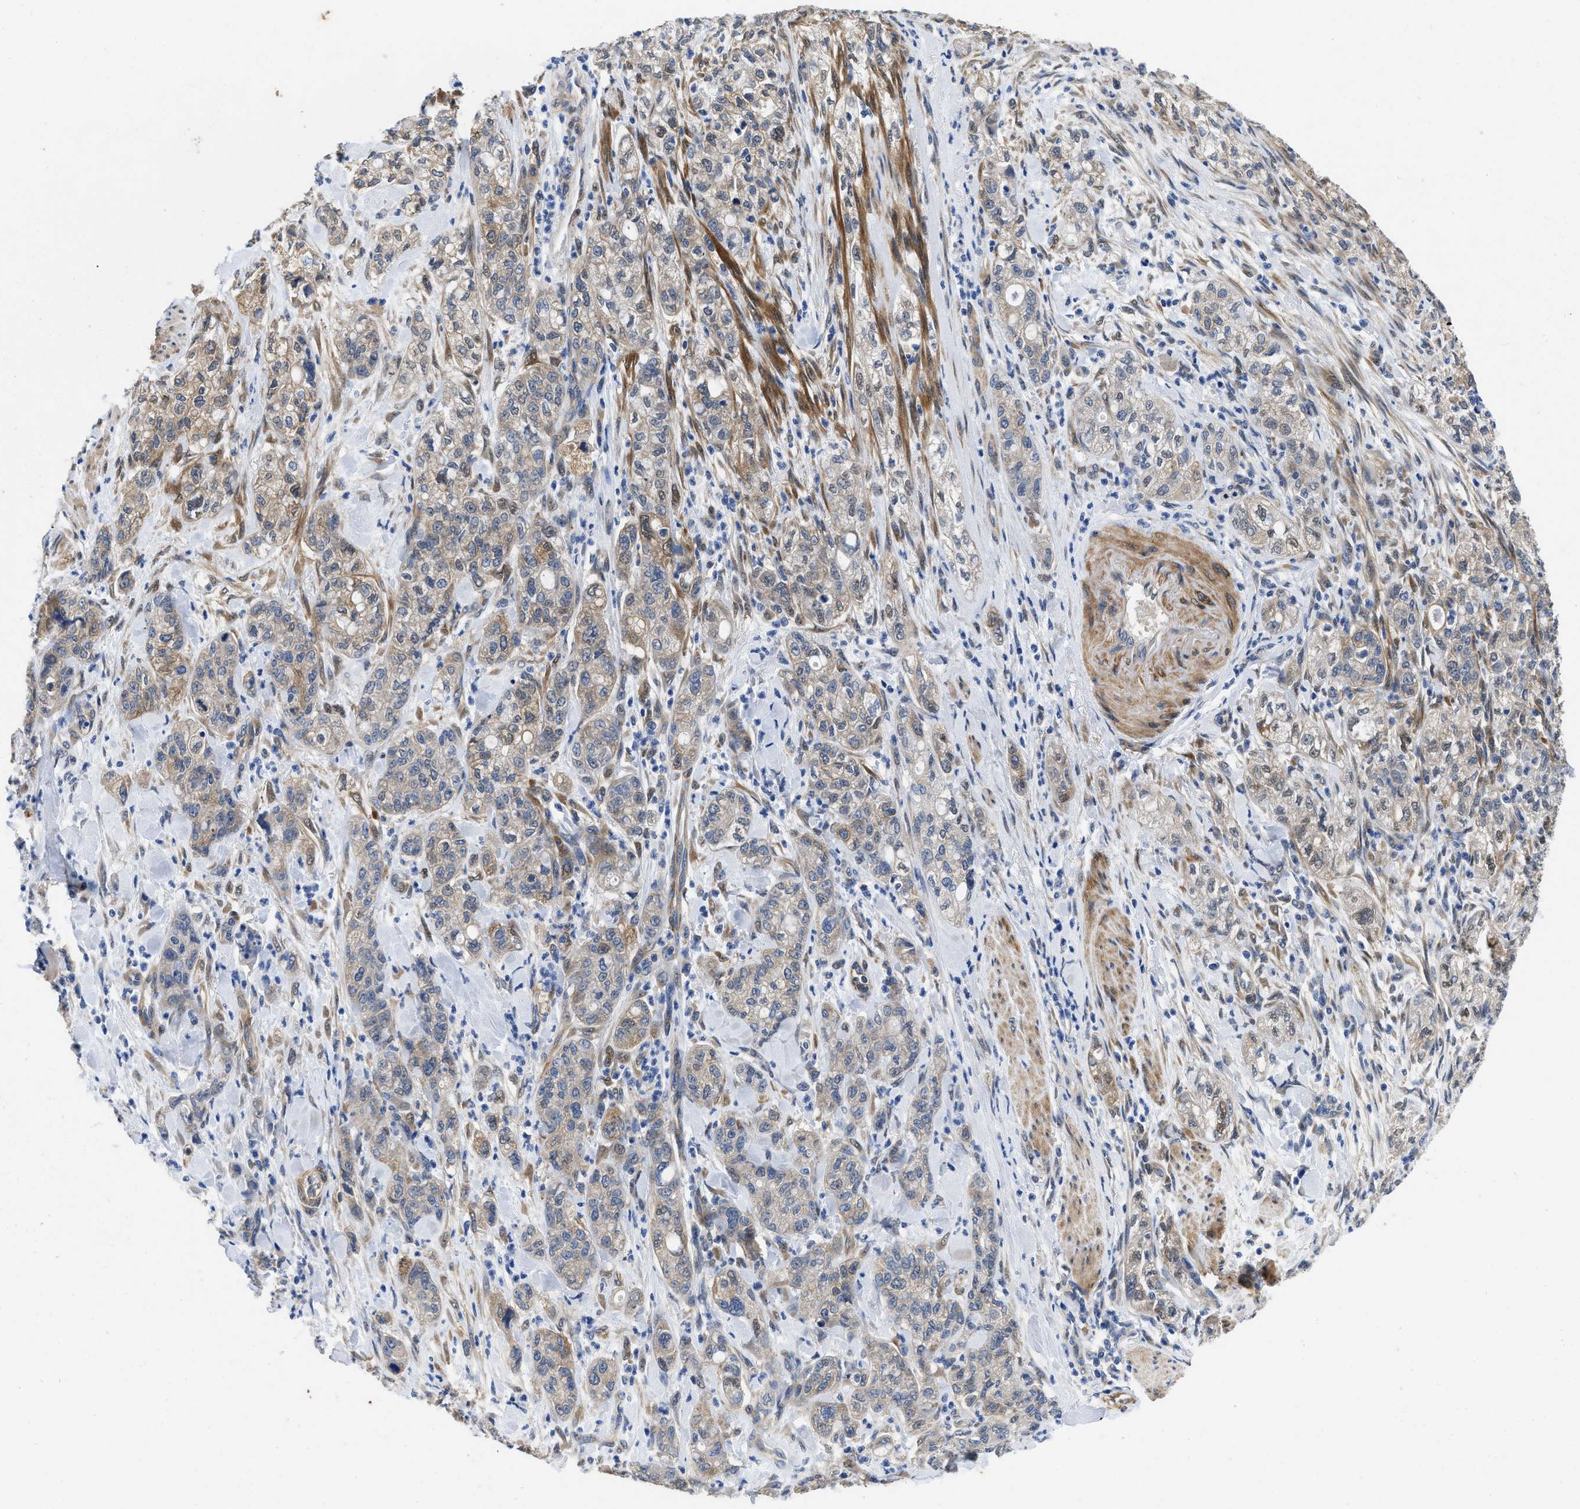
{"staining": {"intensity": "moderate", "quantity": "25%-75%", "location": "cytoplasmic/membranous"}, "tissue": "pancreatic cancer", "cell_type": "Tumor cells", "image_type": "cancer", "snomed": [{"axis": "morphology", "description": "Adenocarcinoma, NOS"}, {"axis": "topography", "description": "Pancreas"}], "caption": "Human adenocarcinoma (pancreatic) stained with a protein marker shows moderate staining in tumor cells.", "gene": "RAPH1", "patient": {"sex": "female", "age": 78}}